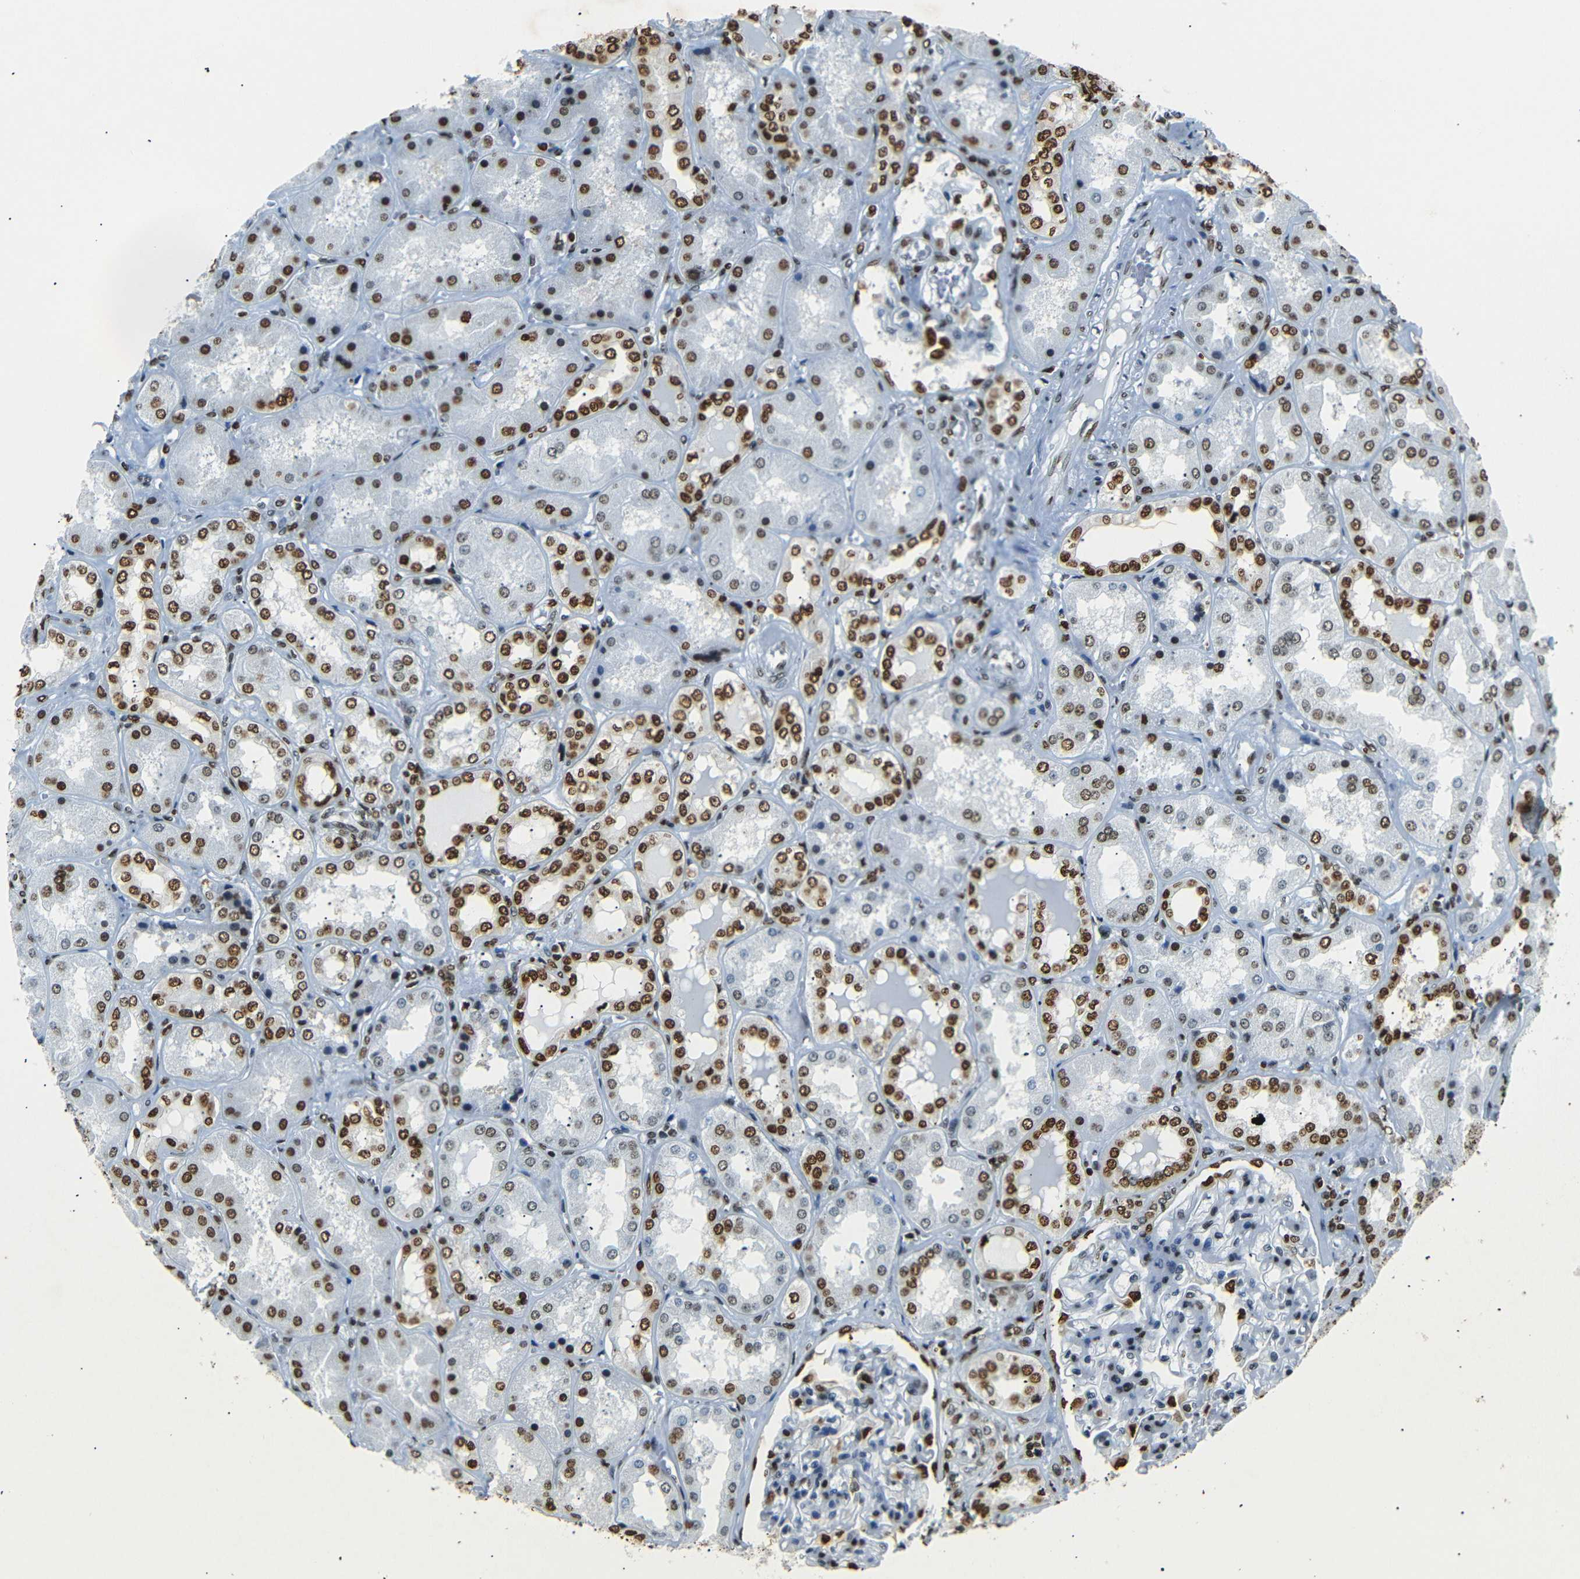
{"staining": {"intensity": "strong", "quantity": "25%-75%", "location": "nuclear"}, "tissue": "kidney", "cell_type": "Cells in glomeruli", "image_type": "normal", "snomed": [{"axis": "morphology", "description": "Normal tissue, NOS"}, {"axis": "topography", "description": "Kidney"}], "caption": "Immunohistochemical staining of benign human kidney demonstrates 25%-75% levels of strong nuclear protein expression in approximately 25%-75% of cells in glomeruli.", "gene": "HMGN1", "patient": {"sex": "female", "age": 56}}